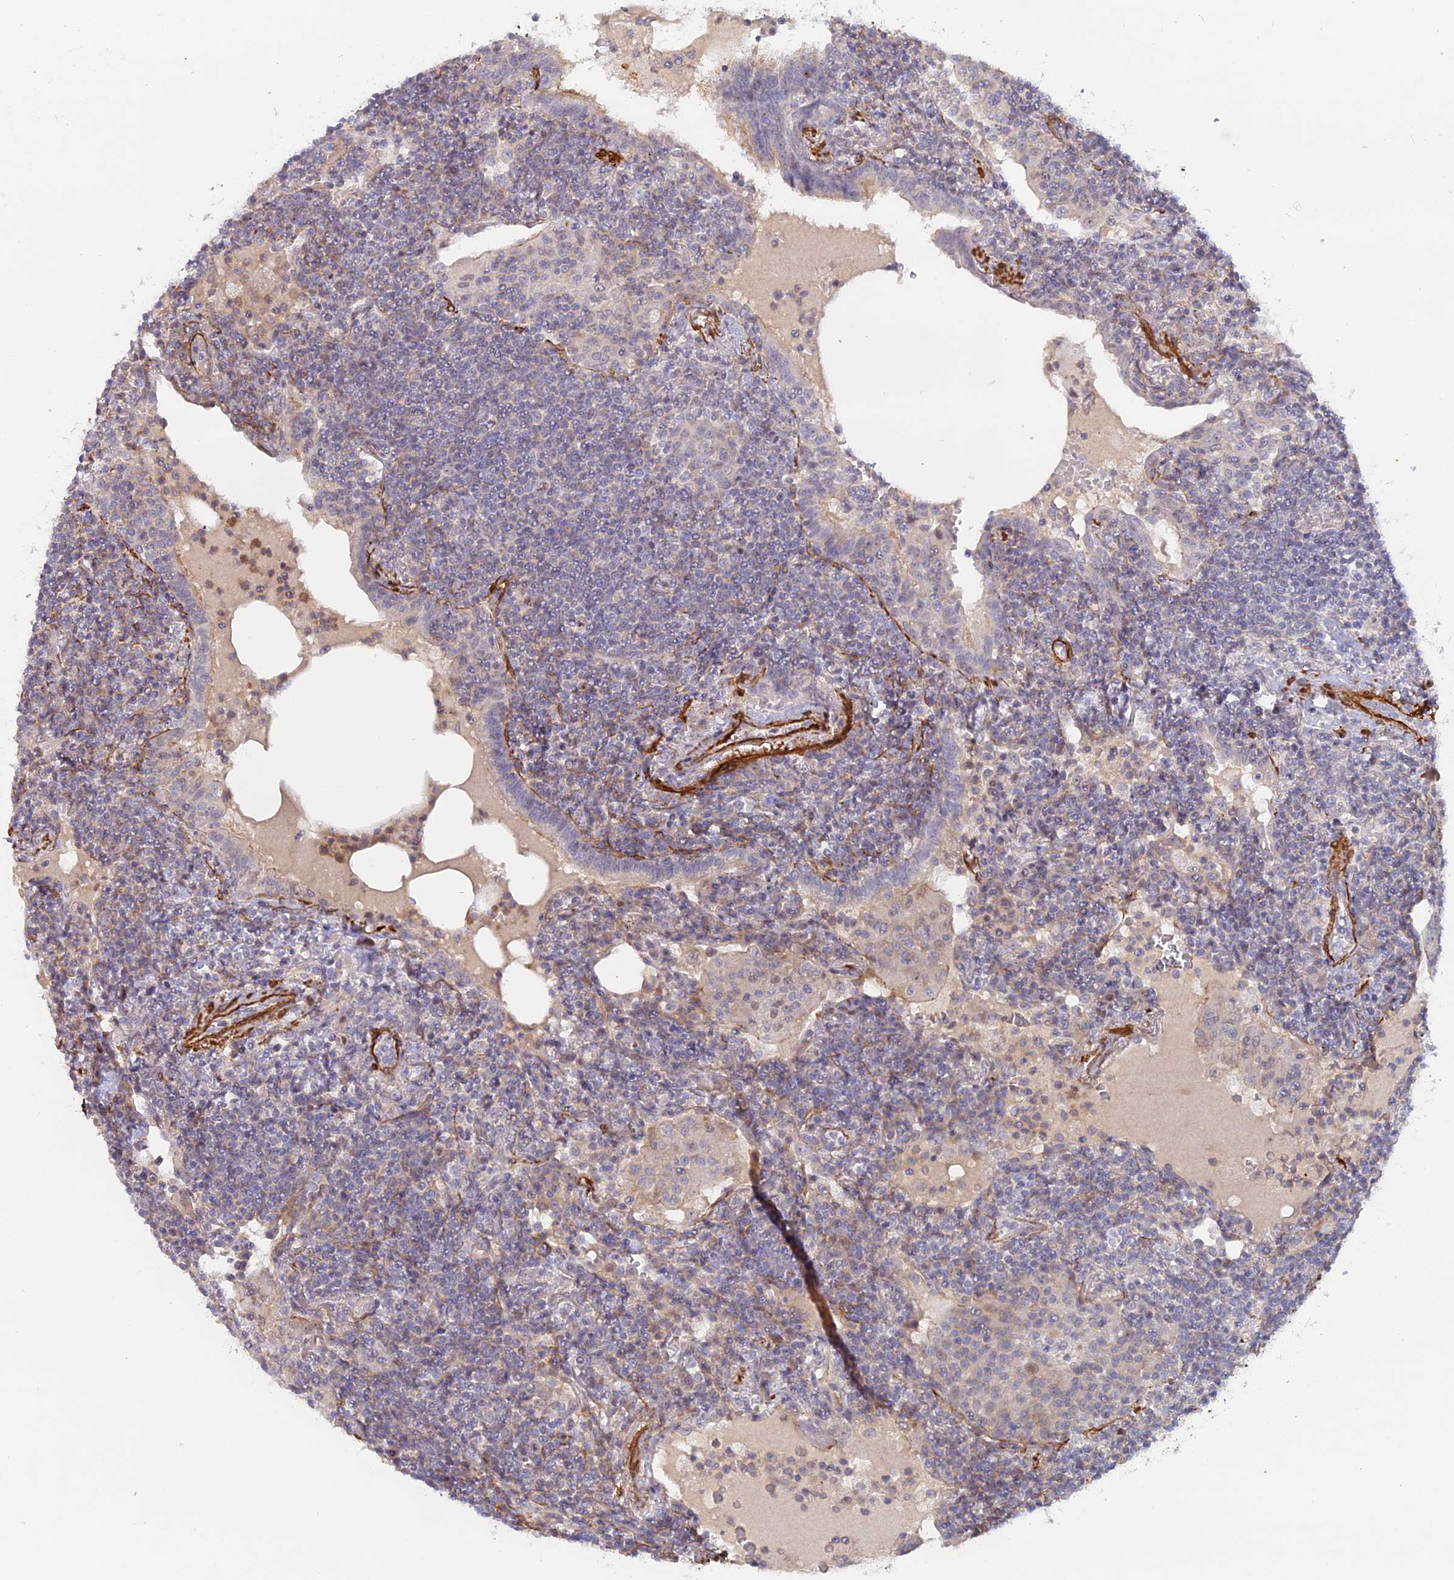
{"staining": {"intensity": "negative", "quantity": "none", "location": "none"}, "tissue": "lymphoma", "cell_type": "Tumor cells", "image_type": "cancer", "snomed": [{"axis": "morphology", "description": "Malignant lymphoma, non-Hodgkin's type, Low grade"}, {"axis": "topography", "description": "Lung"}], "caption": "IHC micrograph of neoplastic tissue: human lymphoma stained with DAB reveals no significant protein positivity in tumor cells. The staining was performed using DAB to visualize the protein expression in brown, while the nuclei were stained in blue with hematoxylin (Magnification: 20x).", "gene": "CCDC154", "patient": {"sex": "female", "age": 71}}